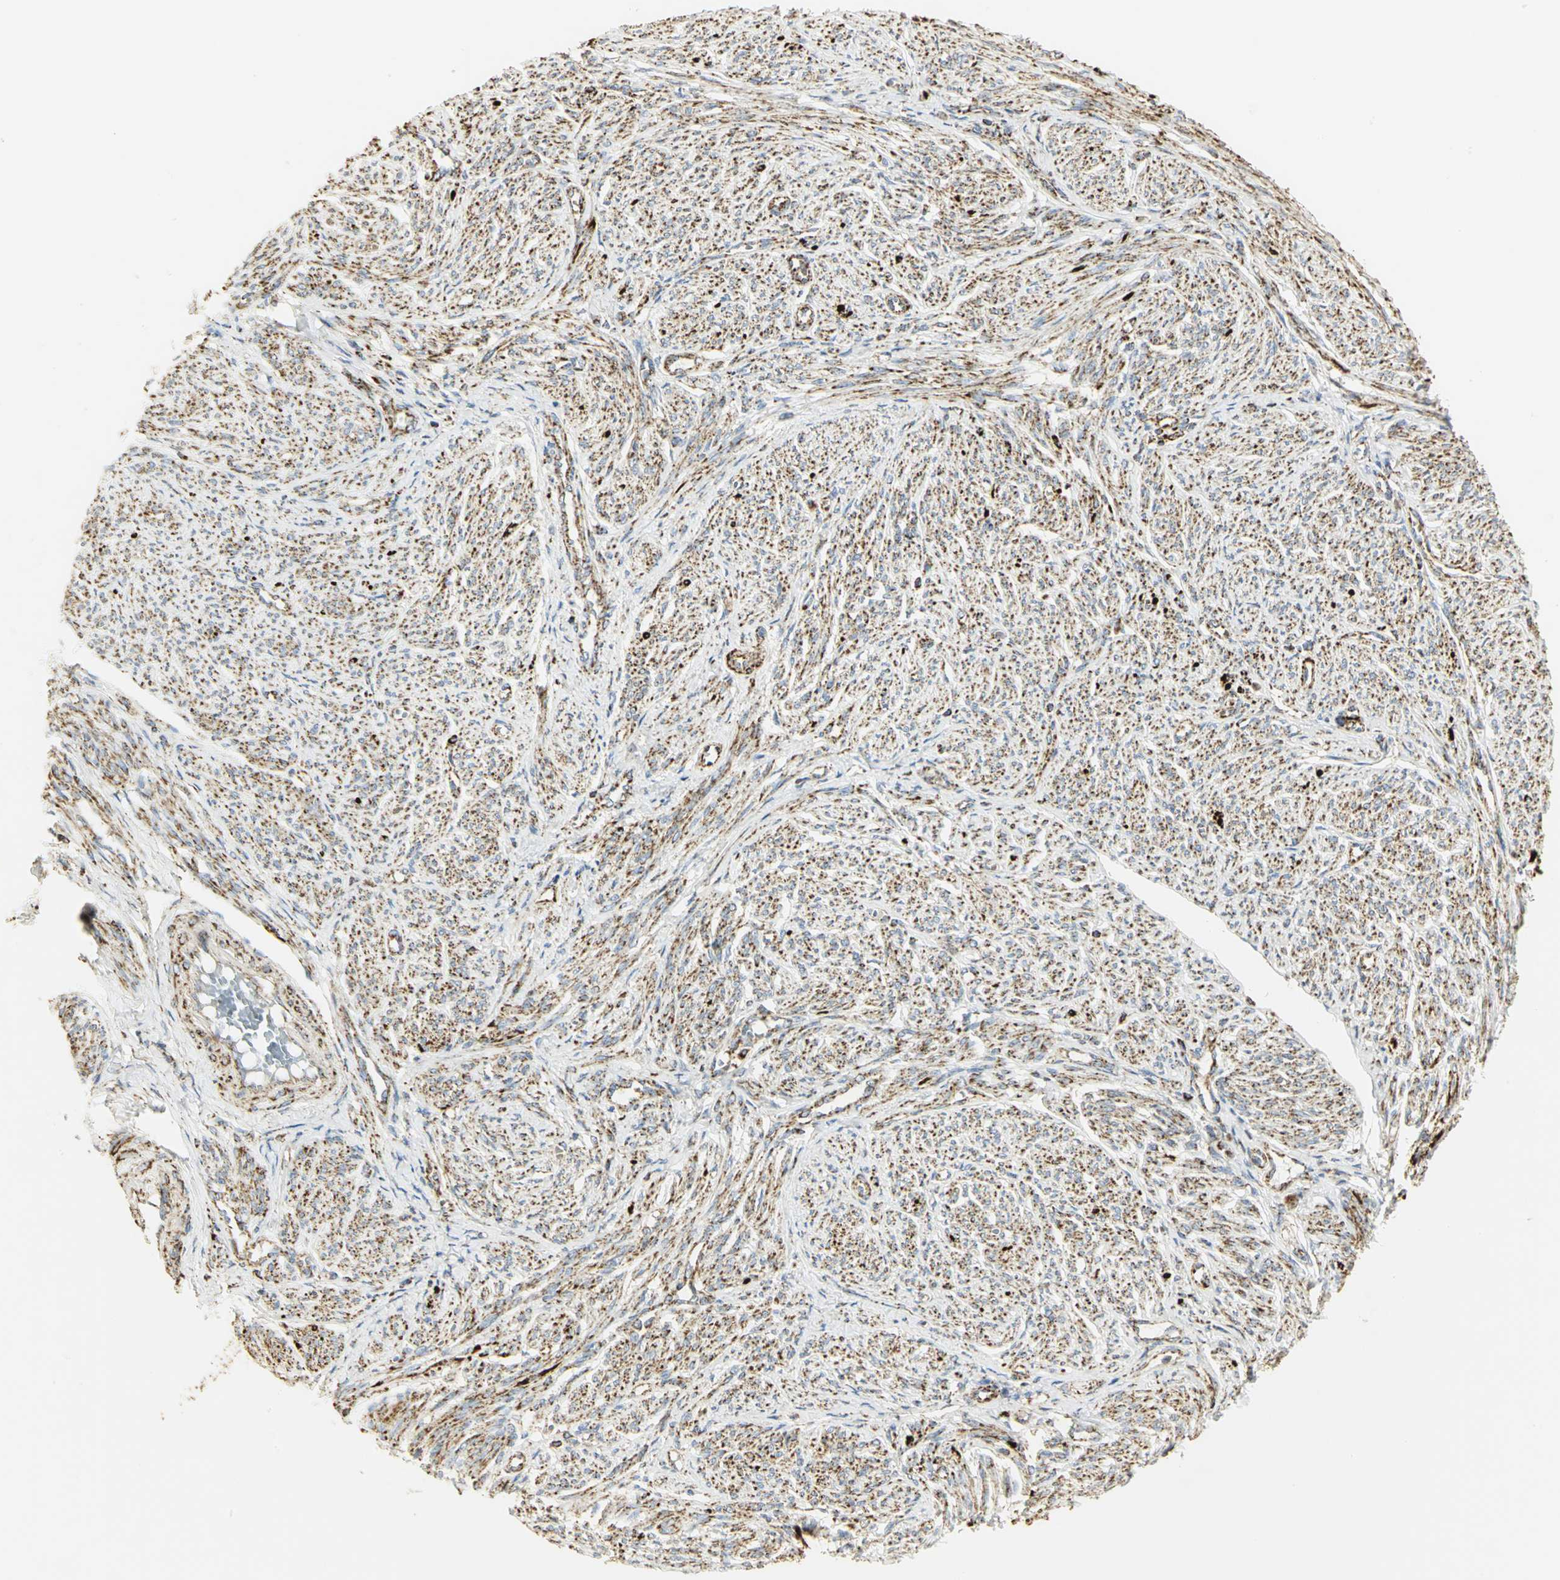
{"staining": {"intensity": "strong", "quantity": ">75%", "location": "cytoplasmic/membranous"}, "tissue": "smooth muscle", "cell_type": "Smooth muscle cells", "image_type": "normal", "snomed": [{"axis": "morphology", "description": "Normal tissue, NOS"}, {"axis": "topography", "description": "Smooth muscle"}], "caption": "A photomicrograph of smooth muscle stained for a protein reveals strong cytoplasmic/membranous brown staining in smooth muscle cells. Nuclei are stained in blue.", "gene": "VDAC1", "patient": {"sex": "female", "age": 65}}